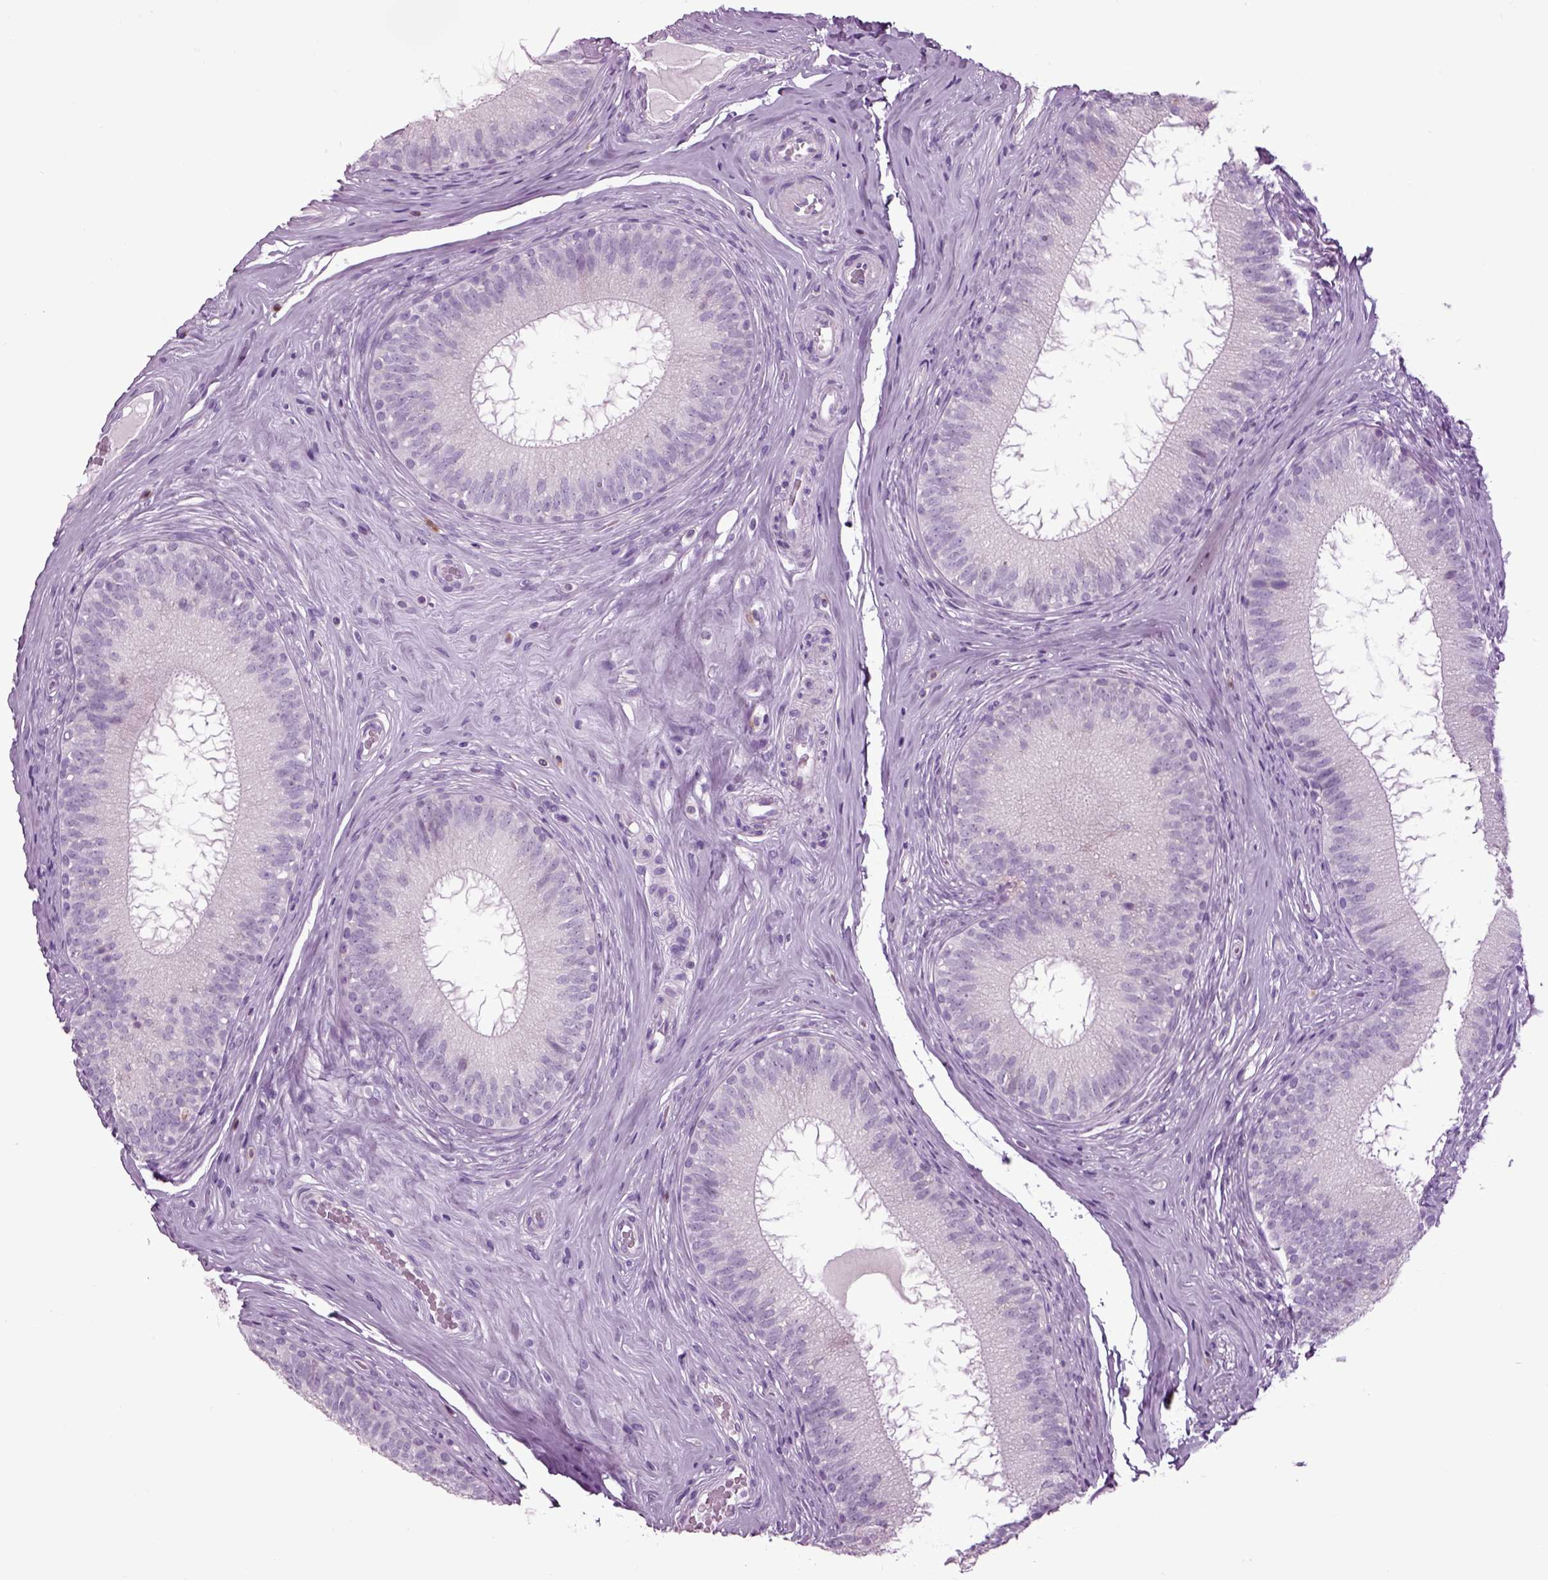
{"staining": {"intensity": "negative", "quantity": "none", "location": "none"}, "tissue": "epididymis", "cell_type": "Glandular cells", "image_type": "normal", "snomed": [{"axis": "morphology", "description": "Normal tissue, NOS"}, {"axis": "morphology", "description": "Carcinoma, Embryonal, NOS"}, {"axis": "topography", "description": "Testis"}, {"axis": "topography", "description": "Epididymis"}], "caption": "This is an immunohistochemistry (IHC) photomicrograph of normal epididymis. There is no expression in glandular cells.", "gene": "ARHGAP11A", "patient": {"sex": "male", "age": 24}}